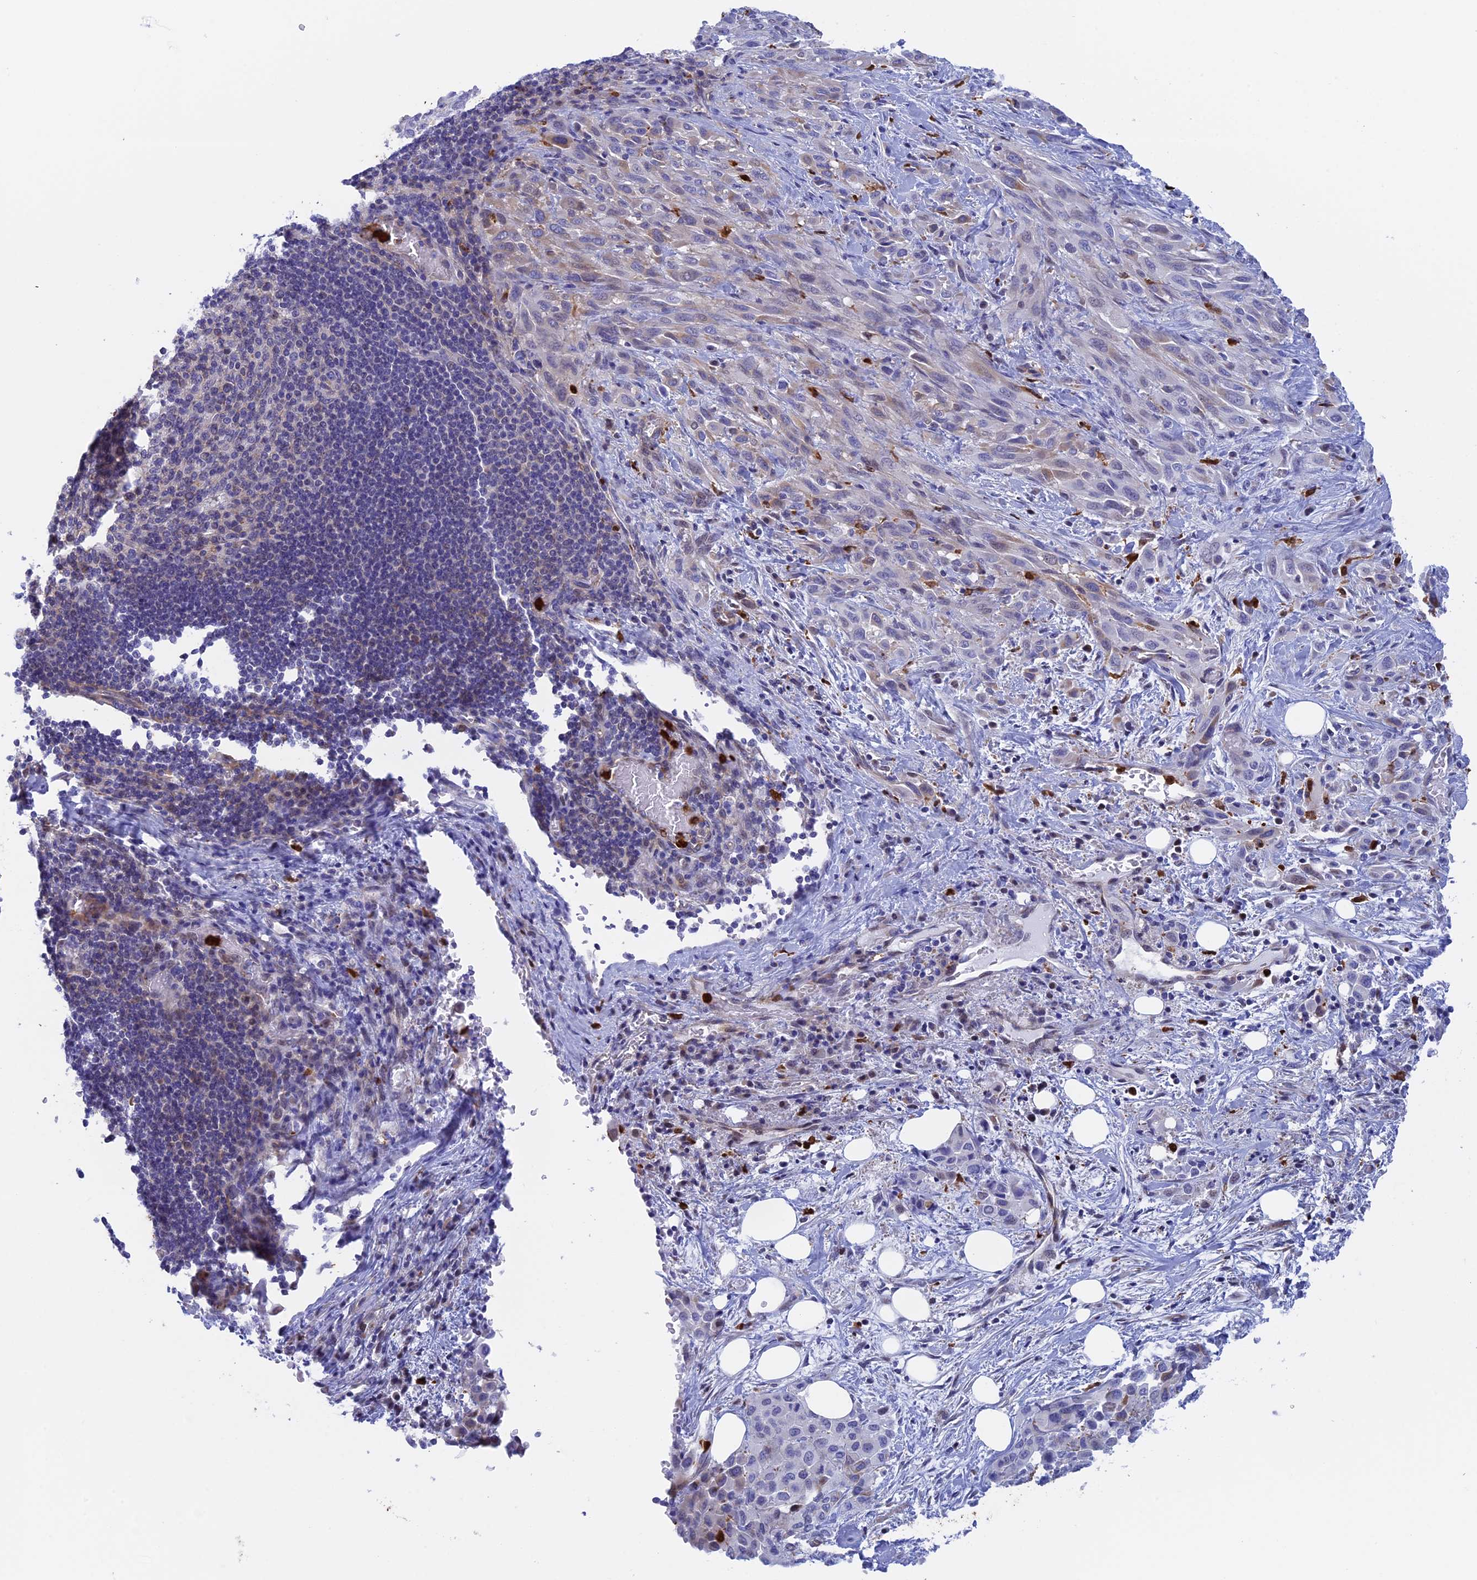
{"staining": {"intensity": "weak", "quantity": "<25%", "location": "nuclear"}, "tissue": "melanoma", "cell_type": "Tumor cells", "image_type": "cancer", "snomed": [{"axis": "morphology", "description": "Malignant melanoma, Metastatic site"}, {"axis": "topography", "description": "Skin"}], "caption": "This is a histopathology image of IHC staining of malignant melanoma (metastatic site), which shows no expression in tumor cells.", "gene": "SLC26A1", "patient": {"sex": "female", "age": 81}}